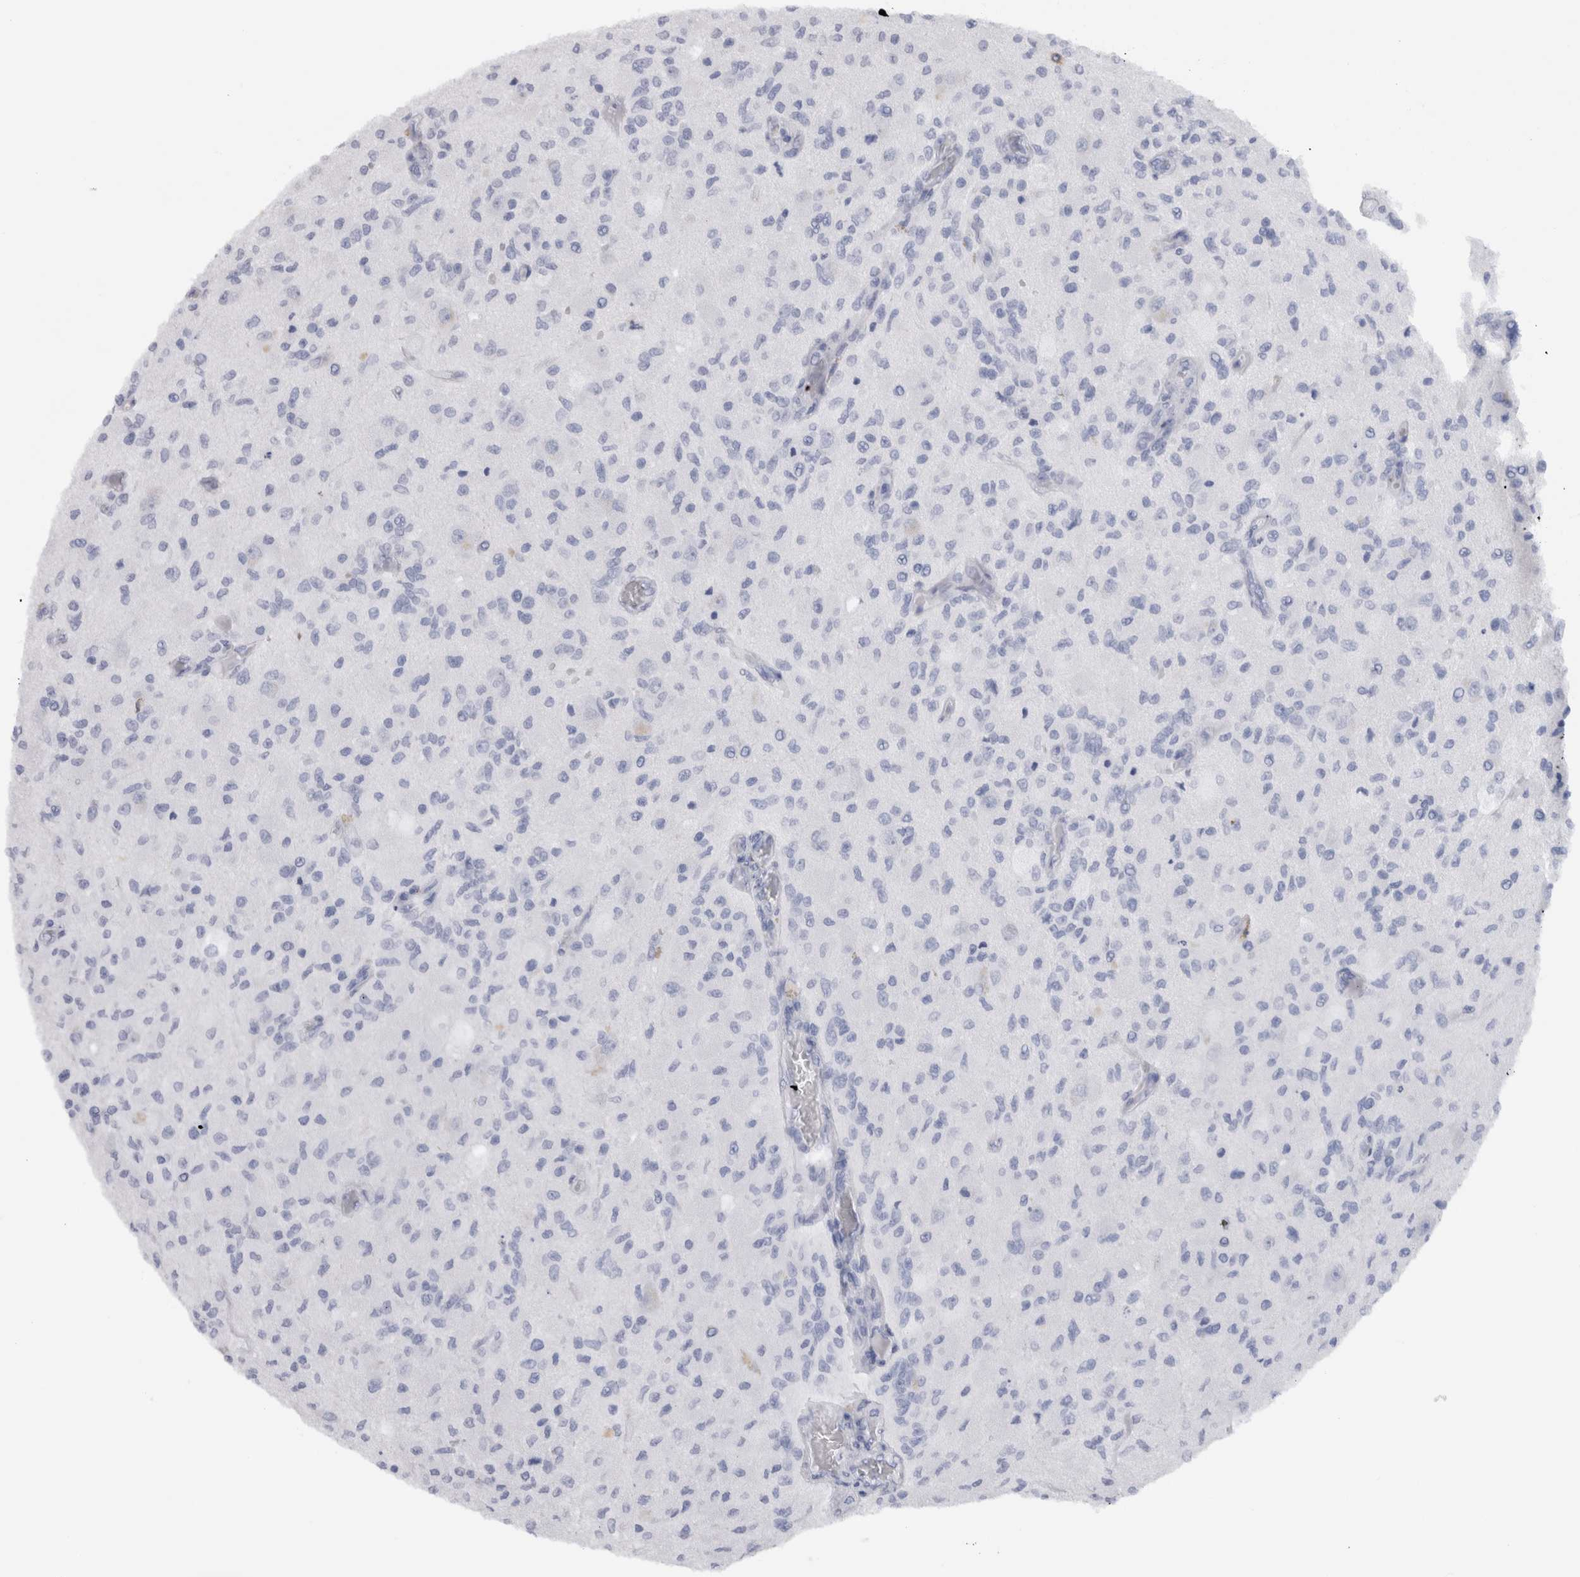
{"staining": {"intensity": "negative", "quantity": "none", "location": "none"}, "tissue": "glioma", "cell_type": "Tumor cells", "image_type": "cancer", "snomed": [{"axis": "morphology", "description": "Normal tissue, NOS"}, {"axis": "morphology", "description": "Glioma, malignant, High grade"}, {"axis": "topography", "description": "Cerebral cortex"}], "caption": "Immunohistochemistry (IHC) image of neoplastic tissue: human high-grade glioma (malignant) stained with DAB (3,3'-diaminobenzidine) displays no significant protein staining in tumor cells.", "gene": "S100A8", "patient": {"sex": "male", "age": 77}}